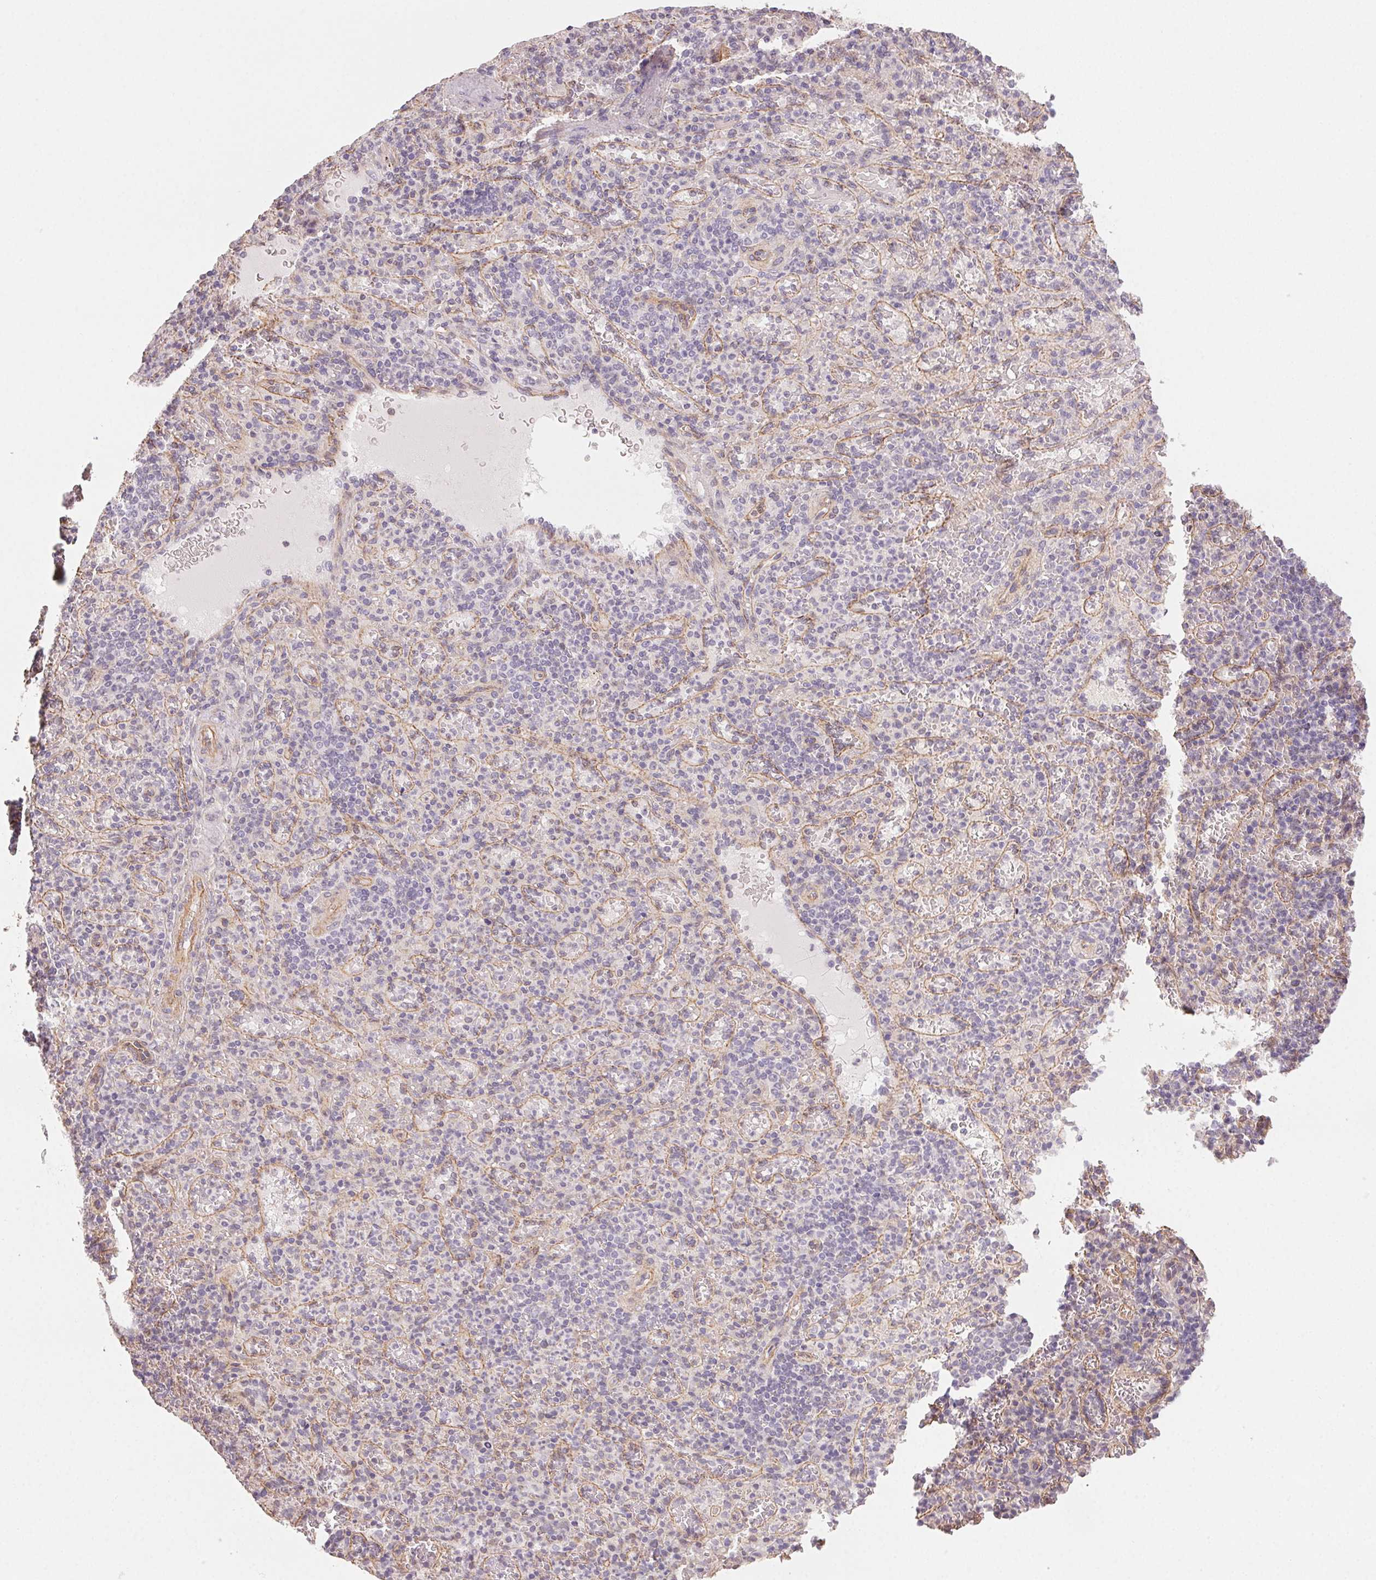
{"staining": {"intensity": "negative", "quantity": "none", "location": "none"}, "tissue": "spleen", "cell_type": "Cells in red pulp", "image_type": "normal", "snomed": [{"axis": "morphology", "description": "Normal tissue, NOS"}, {"axis": "topography", "description": "Spleen"}], "caption": "A high-resolution image shows immunohistochemistry staining of normal spleen, which exhibits no significant staining in cells in red pulp.", "gene": "PLA2G4F", "patient": {"sex": "female", "age": 74}}